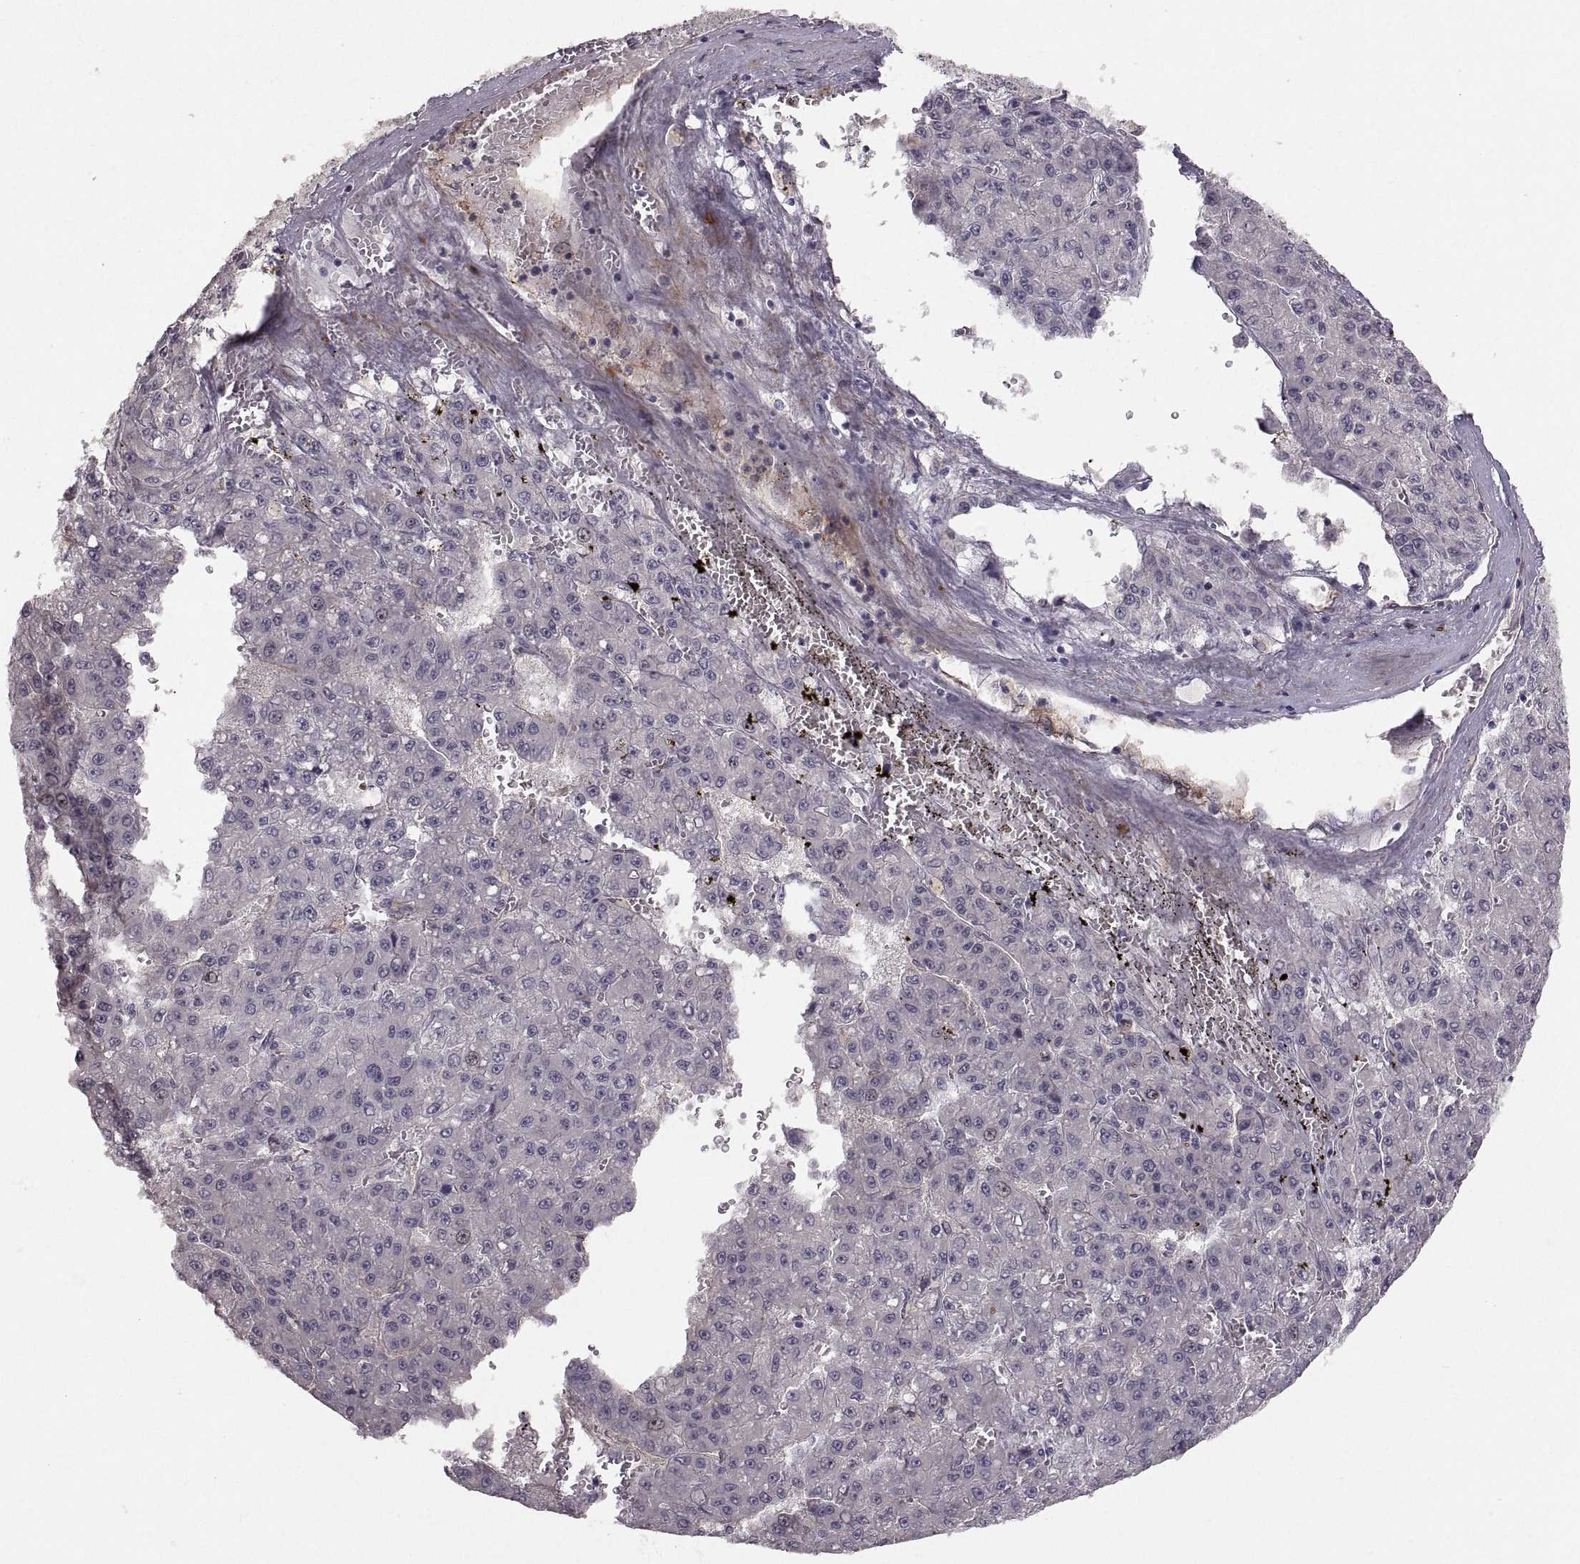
{"staining": {"intensity": "negative", "quantity": "none", "location": "none"}, "tissue": "liver cancer", "cell_type": "Tumor cells", "image_type": "cancer", "snomed": [{"axis": "morphology", "description": "Carcinoma, Hepatocellular, NOS"}, {"axis": "topography", "description": "Liver"}], "caption": "Photomicrograph shows no protein expression in tumor cells of liver cancer tissue. (DAB IHC, high magnification).", "gene": "PGM5", "patient": {"sex": "male", "age": 70}}